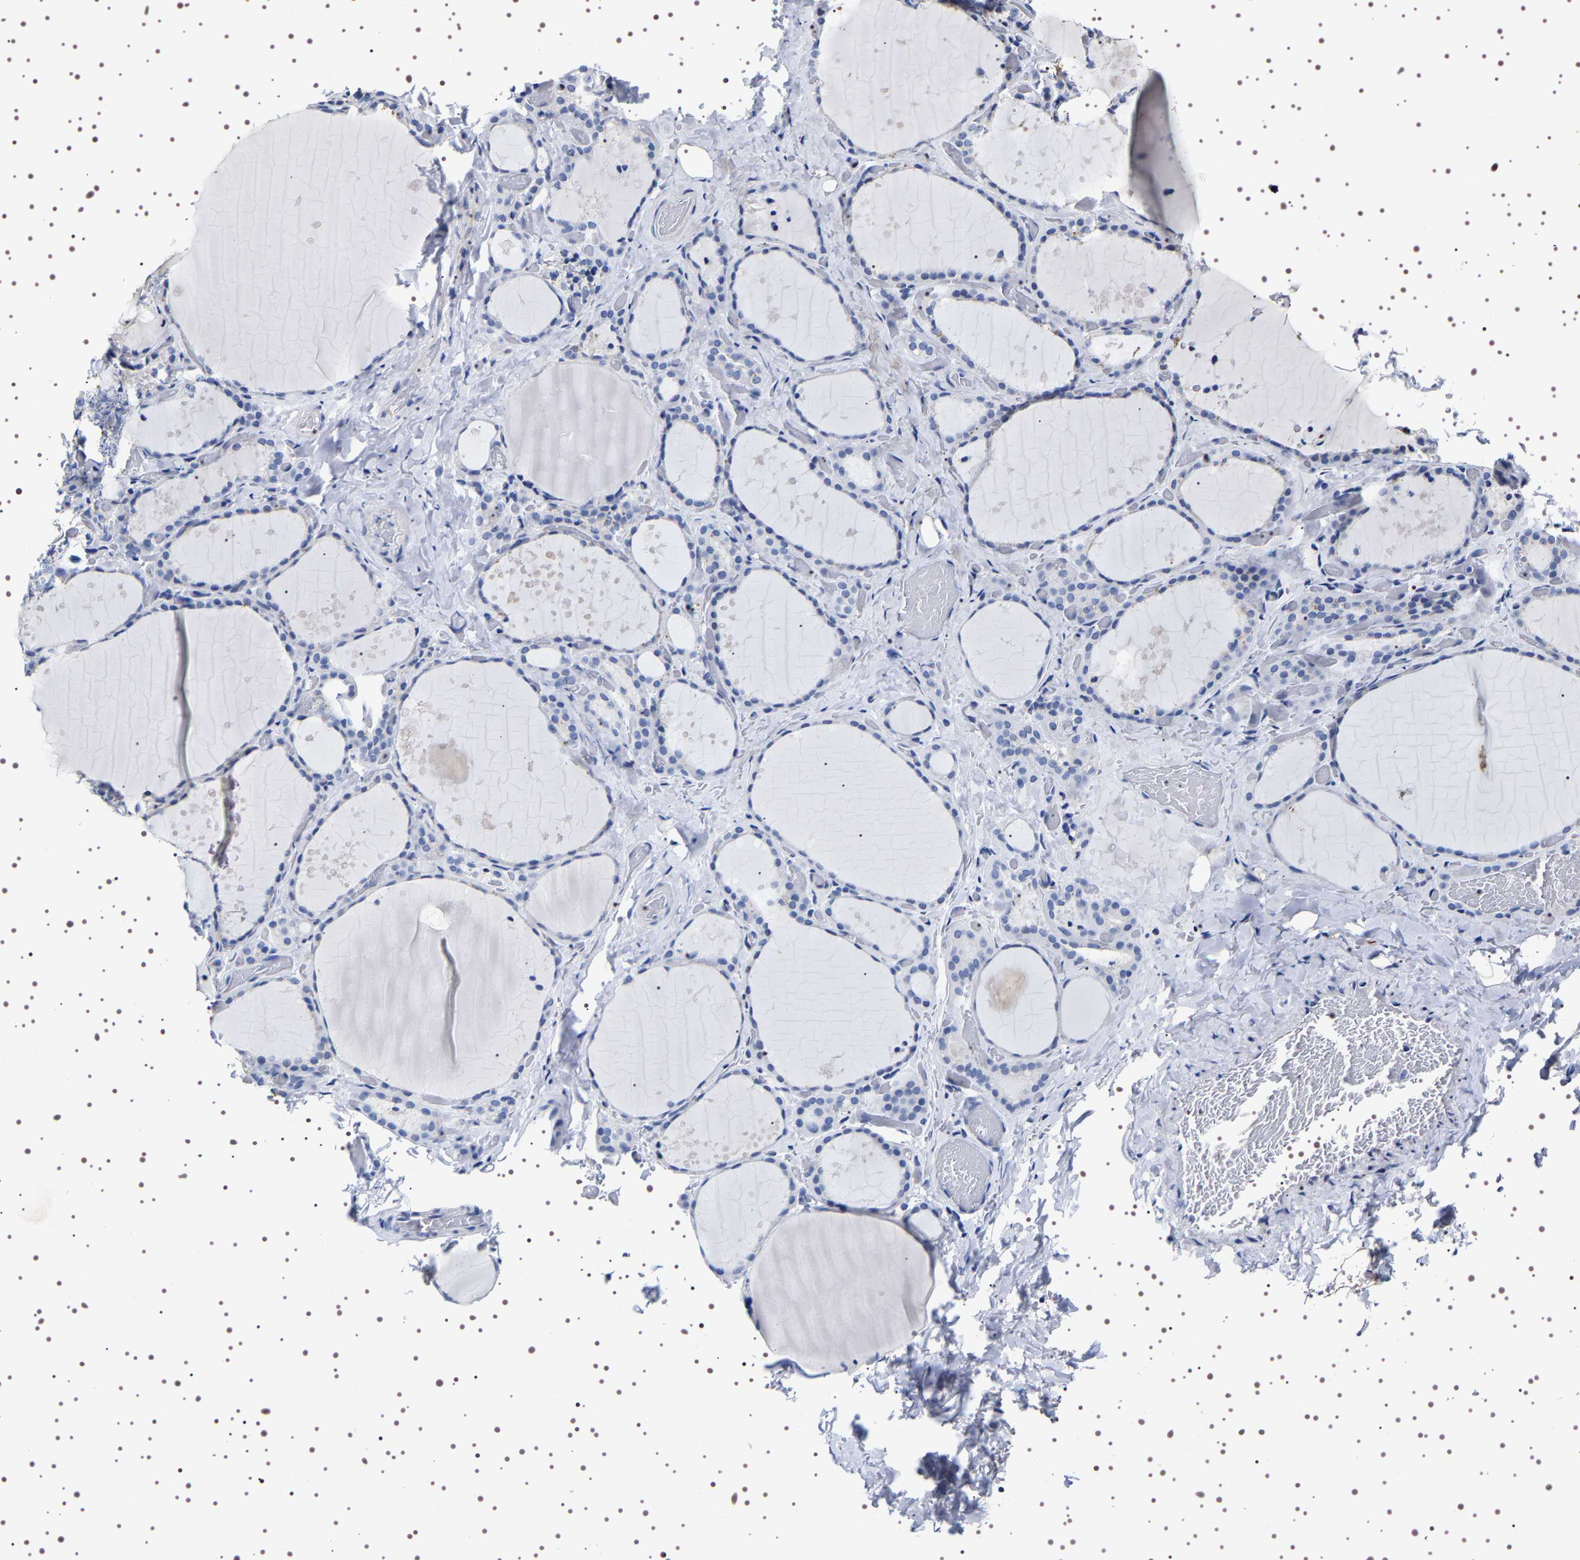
{"staining": {"intensity": "negative", "quantity": "none", "location": "none"}, "tissue": "thyroid gland", "cell_type": "Glandular cells", "image_type": "normal", "snomed": [{"axis": "morphology", "description": "Normal tissue, NOS"}, {"axis": "topography", "description": "Thyroid gland"}], "caption": "IHC micrograph of unremarkable thyroid gland: thyroid gland stained with DAB (3,3'-diaminobenzidine) shows no significant protein staining in glandular cells.", "gene": "UBQLN3", "patient": {"sex": "female", "age": 44}}